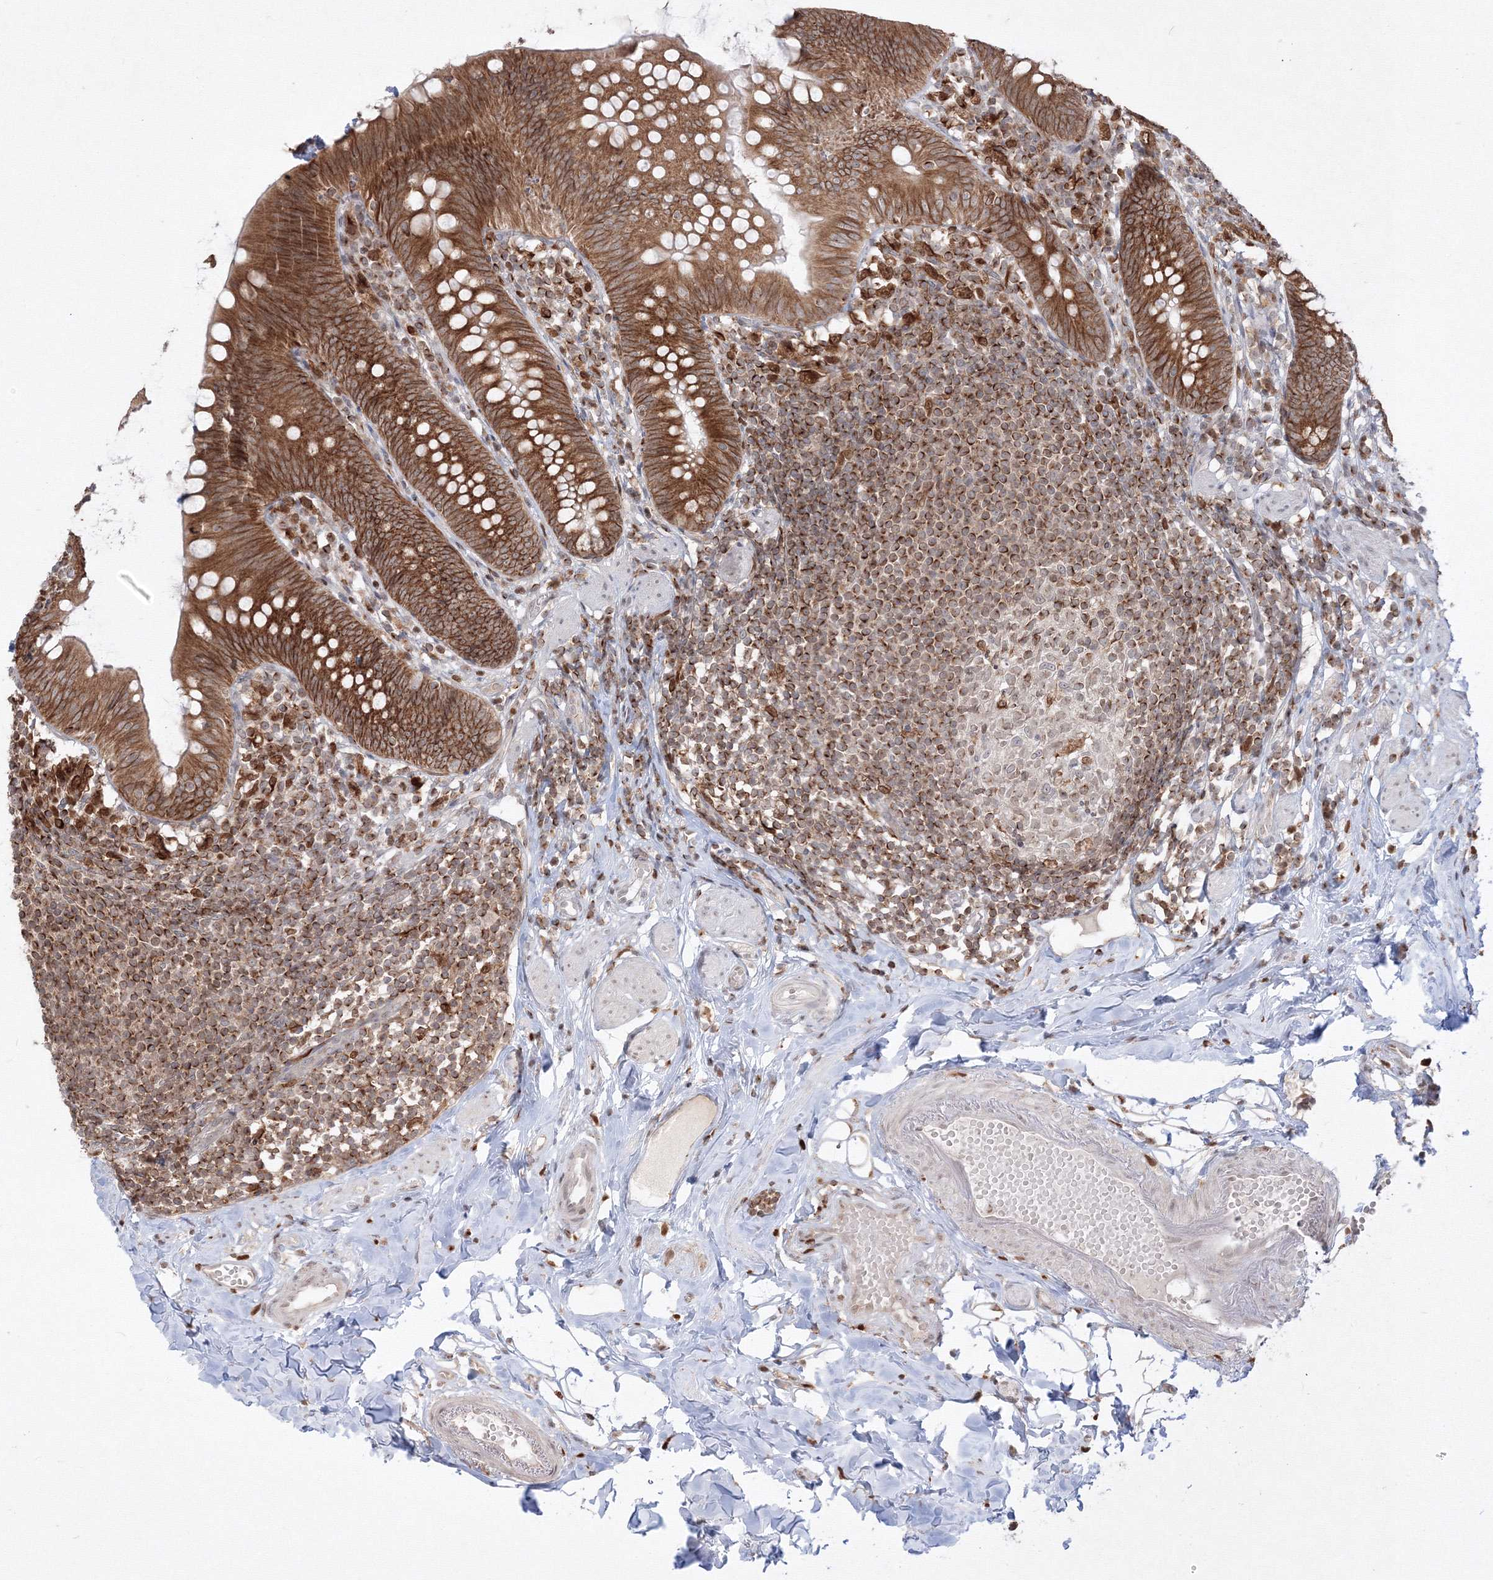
{"staining": {"intensity": "strong", "quantity": ">75%", "location": "cytoplasmic/membranous"}, "tissue": "appendix", "cell_type": "Glandular cells", "image_type": "normal", "snomed": [{"axis": "morphology", "description": "Normal tissue, NOS"}, {"axis": "topography", "description": "Appendix"}], "caption": "Appendix stained for a protein displays strong cytoplasmic/membranous positivity in glandular cells. The protein of interest is stained brown, and the nuclei are stained in blue (DAB IHC with brightfield microscopy, high magnification).", "gene": "TMEM50B", "patient": {"sex": "female", "age": 62}}